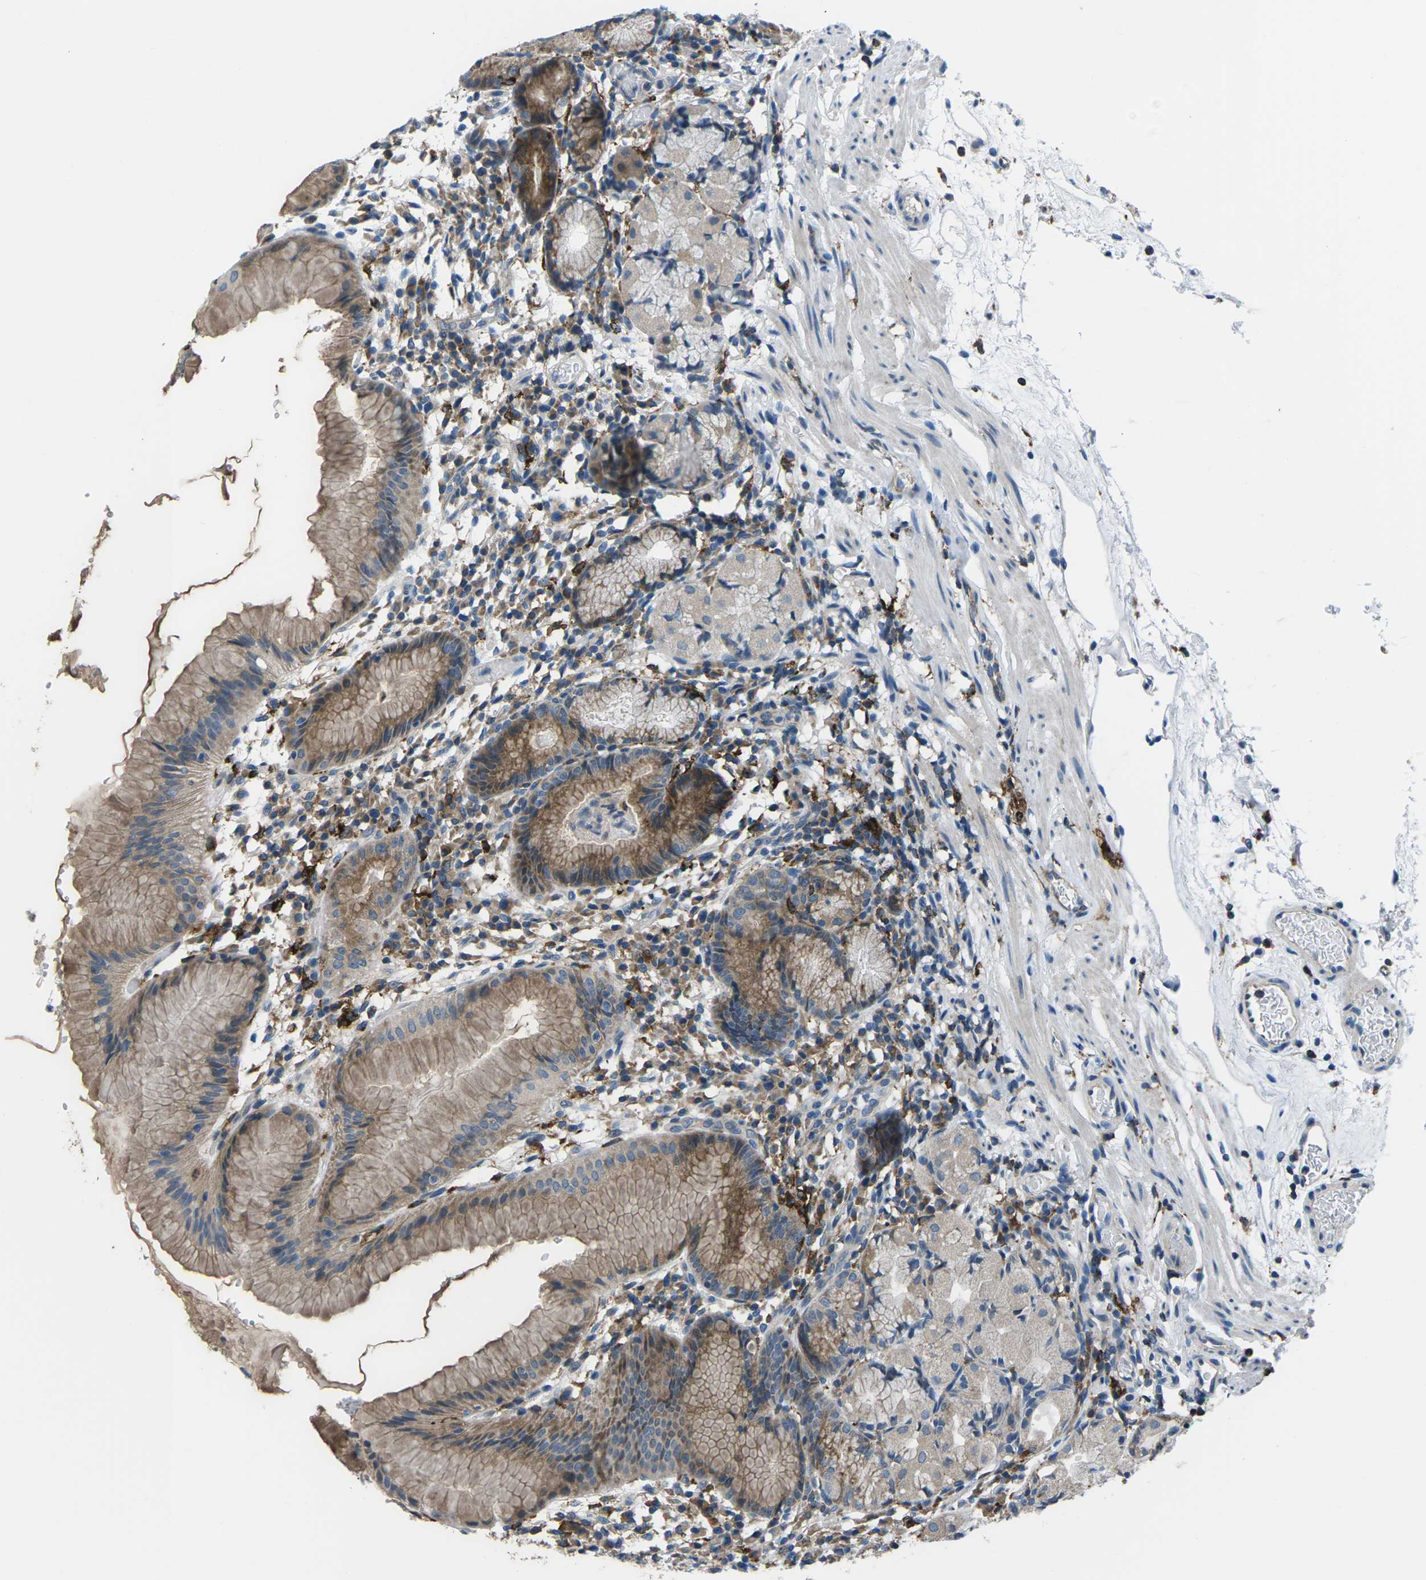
{"staining": {"intensity": "moderate", "quantity": ">75%", "location": "cytoplasmic/membranous"}, "tissue": "stomach", "cell_type": "Glandular cells", "image_type": "normal", "snomed": [{"axis": "morphology", "description": "Normal tissue, NOS"}, {"axis": "topography", "description": "Stomach"}, {"axis": "topography", "description": "Stomach, lower"}], "caption": "High-power microscopy captured an immunohistochemistry histopathology image of normal stomach, revealing moderate cytoplasmic/membranous positivity in about >75% of glandular cells.", "gene": "PTPN1", "patient": {"sex": "female", "age": 75}}